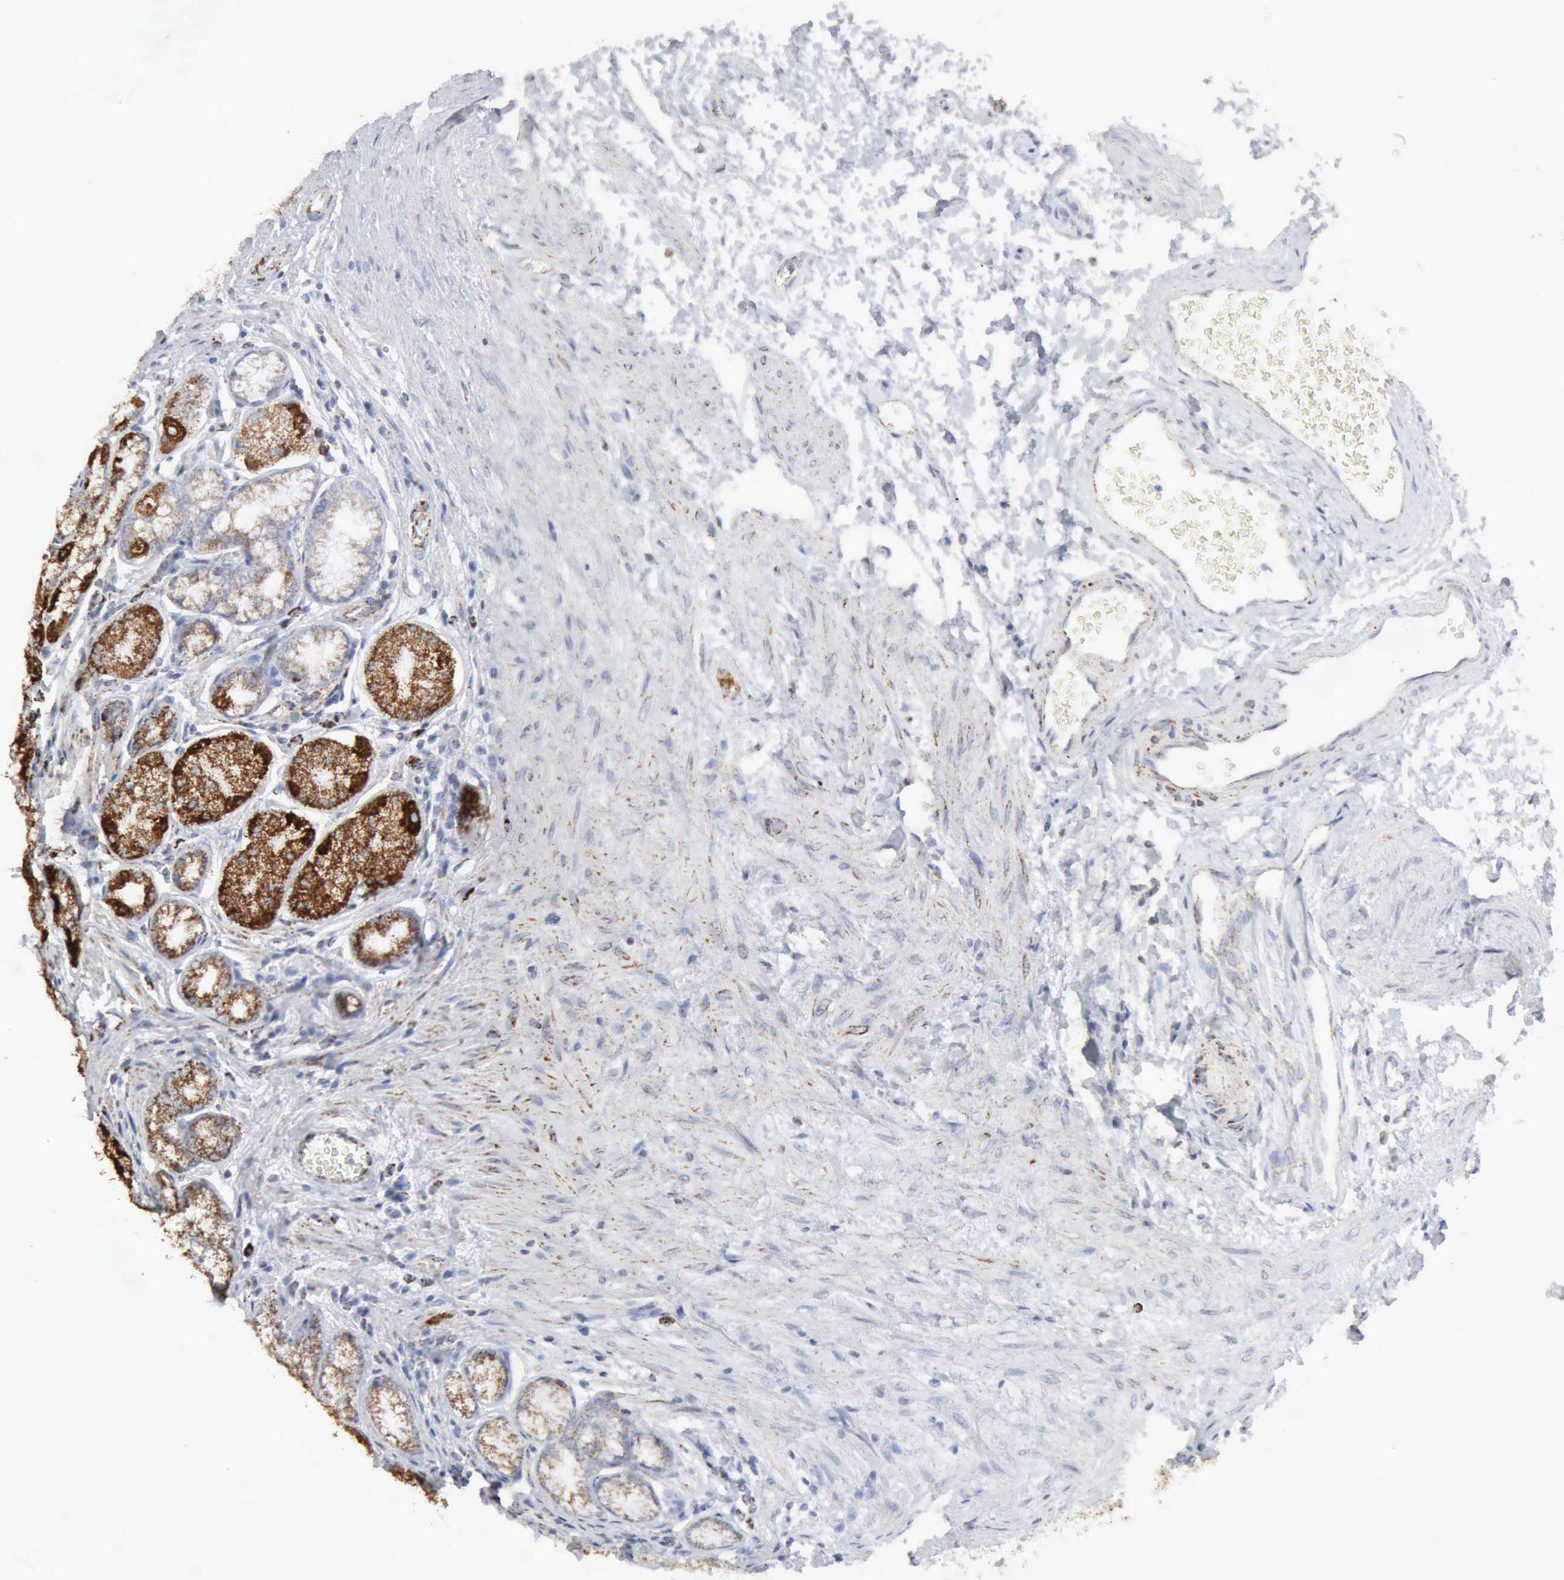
{"staining": {"intensity": "strong", "quantity": "<25%", "location": "cytoplasmic/membranous"}, "tissue": "stomach", "cell_type": "Glandular cells", "image_type": "normal", "snomed": [{"axis": "morphology", "description": "Normal tissue, NOS"}, {"axis": "topography", "description": "Stomach"}, {"axis": "topography", "description": "Stomach, lower"}], "caption": "Stomach was stained to show a protein in brown. There is medium levels of strong cytoplasmic/membranous positivity in about <25% of glandular cells. (DAB IHC, brown staining for protein, blue staining for nuclei).", "gene": "ACO2", "patient": {"sex": "male", "age": 76}}